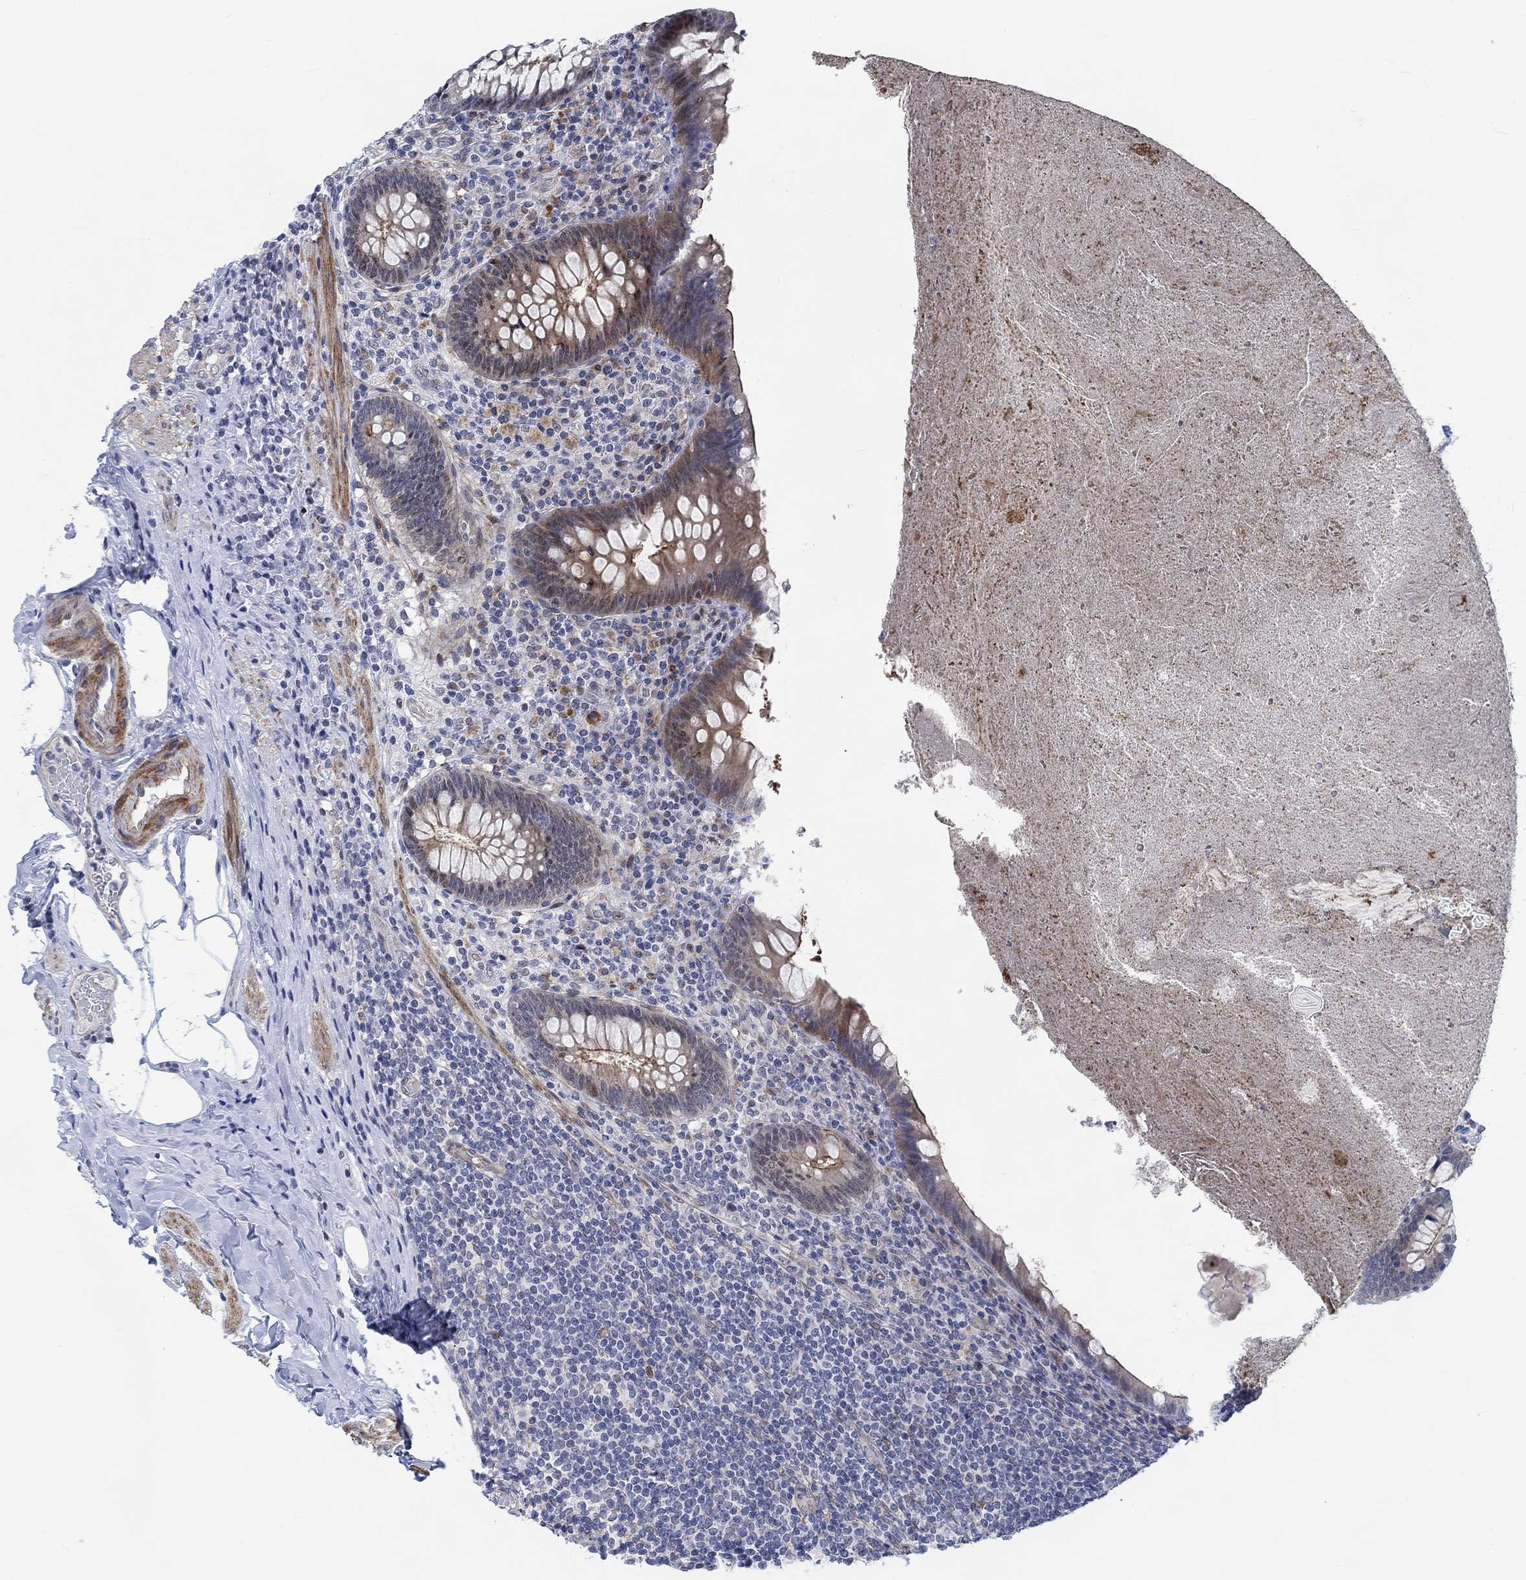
{"staining": {"intensity": "strong", "quantity": "<25%", "location": "cytoplasmic/membranous"}, "tissue": "appendix", "cell_type": "Glandular cells", "image_type": "normal", "snomed": [{"axis": "morphology", "description": "Normal tissue, NOS"}, {"axis": "topography", "description": "Appendix"}], "caption": "Approximately <25% of glandular cells in benign appendix reveal strong cytoplasmic/membranous protein staining as visualized by brown immunohistochemical staining.", "gene": "KCNH8", "patient": {"sex": "male", "age": 47}}